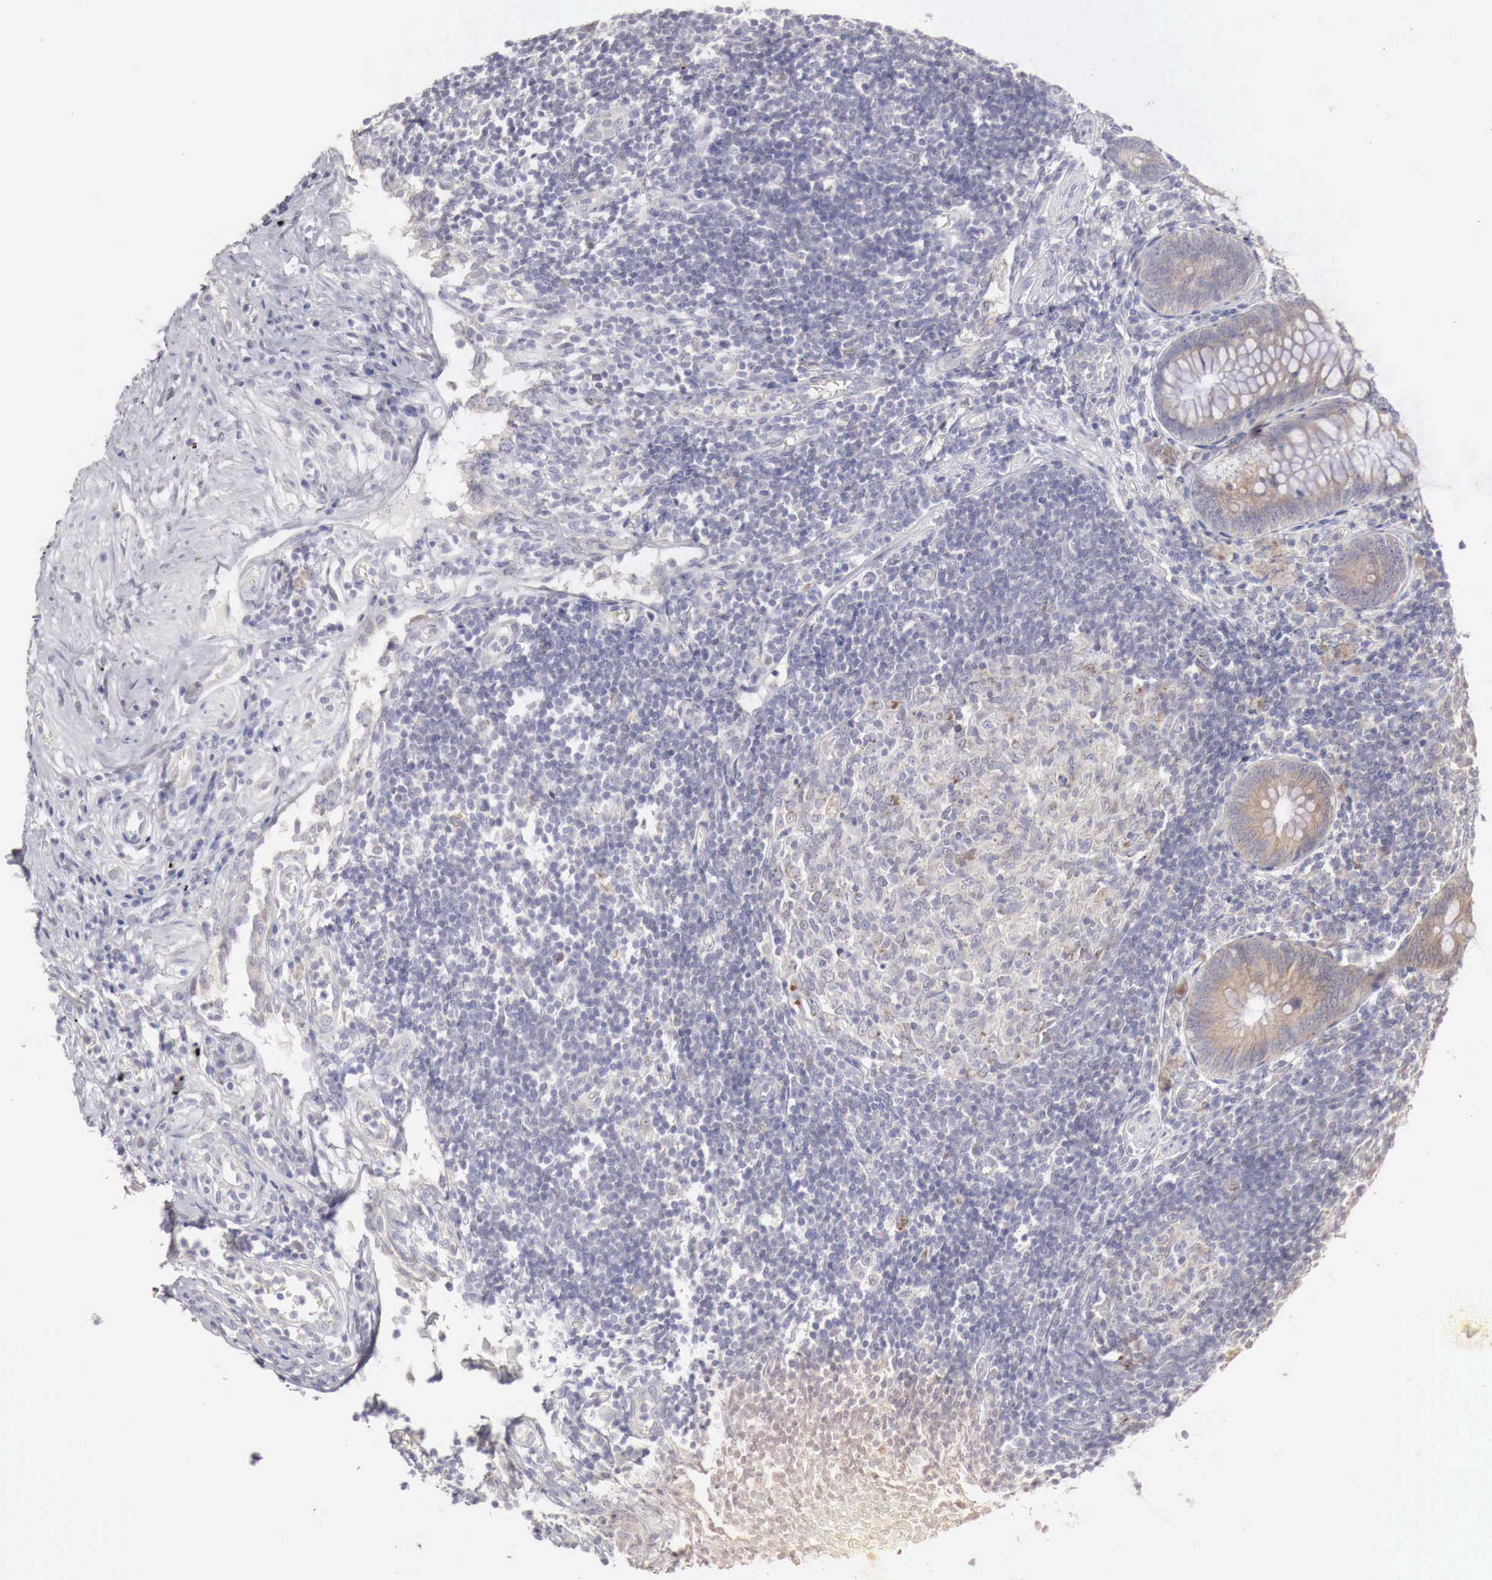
{"staining": {"intensity": "moderate", "quantity": "25%-75%", "location": "cytoplasmic/membranous"}, "tissue": "appendix", "cell_type": "Glandular cells", "image_type": "normal", "snomed": [{"axis": "morphology", "description": "Normal tissue, NOS"}, {"axis": "topography", "description": "Appendix"}], "caption": "Immunohistochemistry staining of normal appendix, which displays medium levels of moderate cytoplasmic/membranous staining in about 25%-75% of glandular cells indicating moderate cytoplasmic/membranous protein positivity. The staining was performed using DAB (brown) for protein detection and nuclei were counterstained in hematoxylin (blue).", "gene": "NSDHL", "patient": {"sex": "female", "age": 34}}